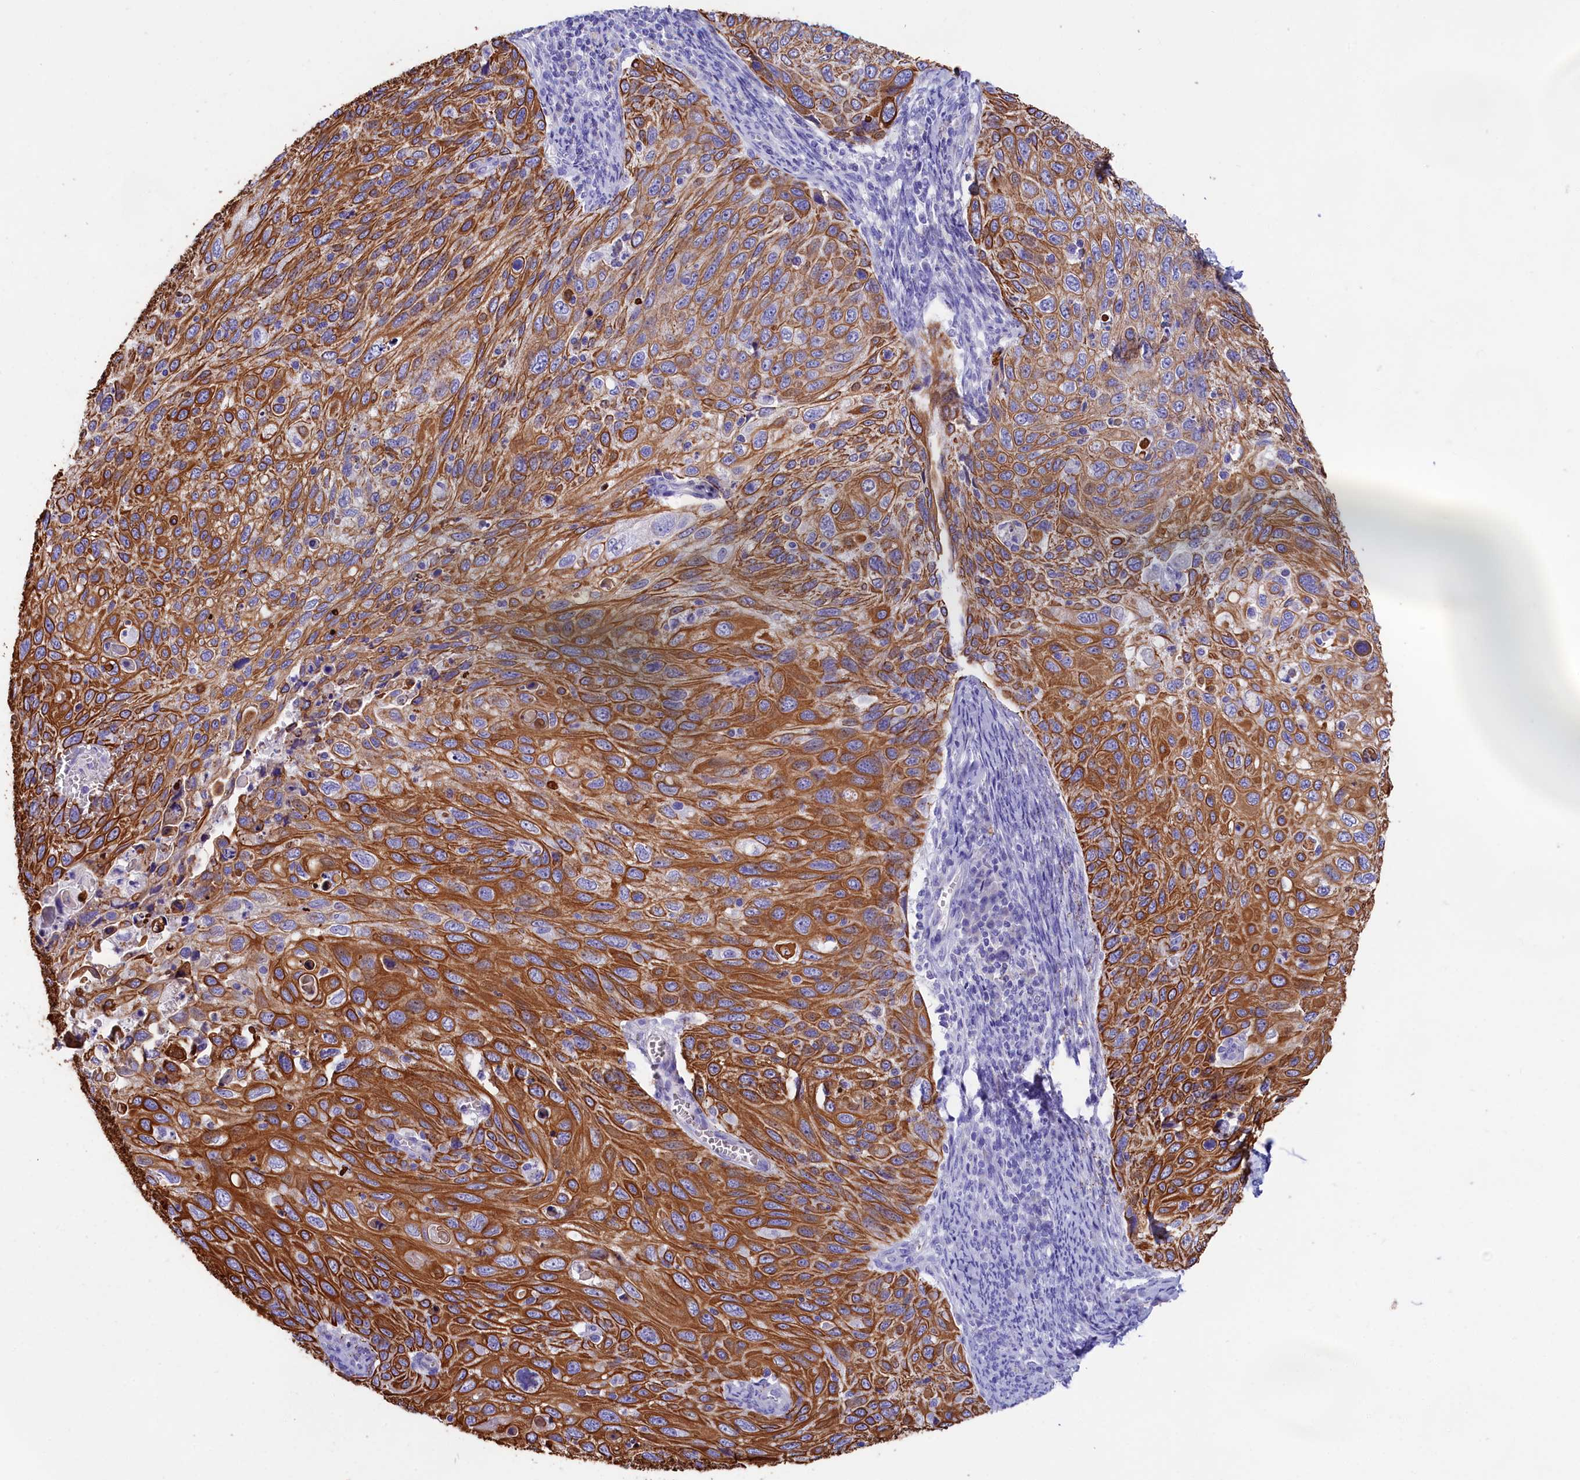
{"staining": {"intensity": "strong", "quantity": ">75%", "location": "cytoplasmic/membranous"}, "tissue": "cervical cancer", "cell_type": "Tumor cells", "image_type": "cancer", "snomed": [{"axis": "morphology", "description": "Squamous cell carcinoma, NOS"}, {"axis": "topography", "description": "Cervix"}], "caption": "The micrograph exhibits staining of cervical cancer, revealing strong cytoplasmic/membranous protein expression (brown color) within tumor cells.", "gene": "SULT2A1", "patient": {"sex": "female", "age": 70}}